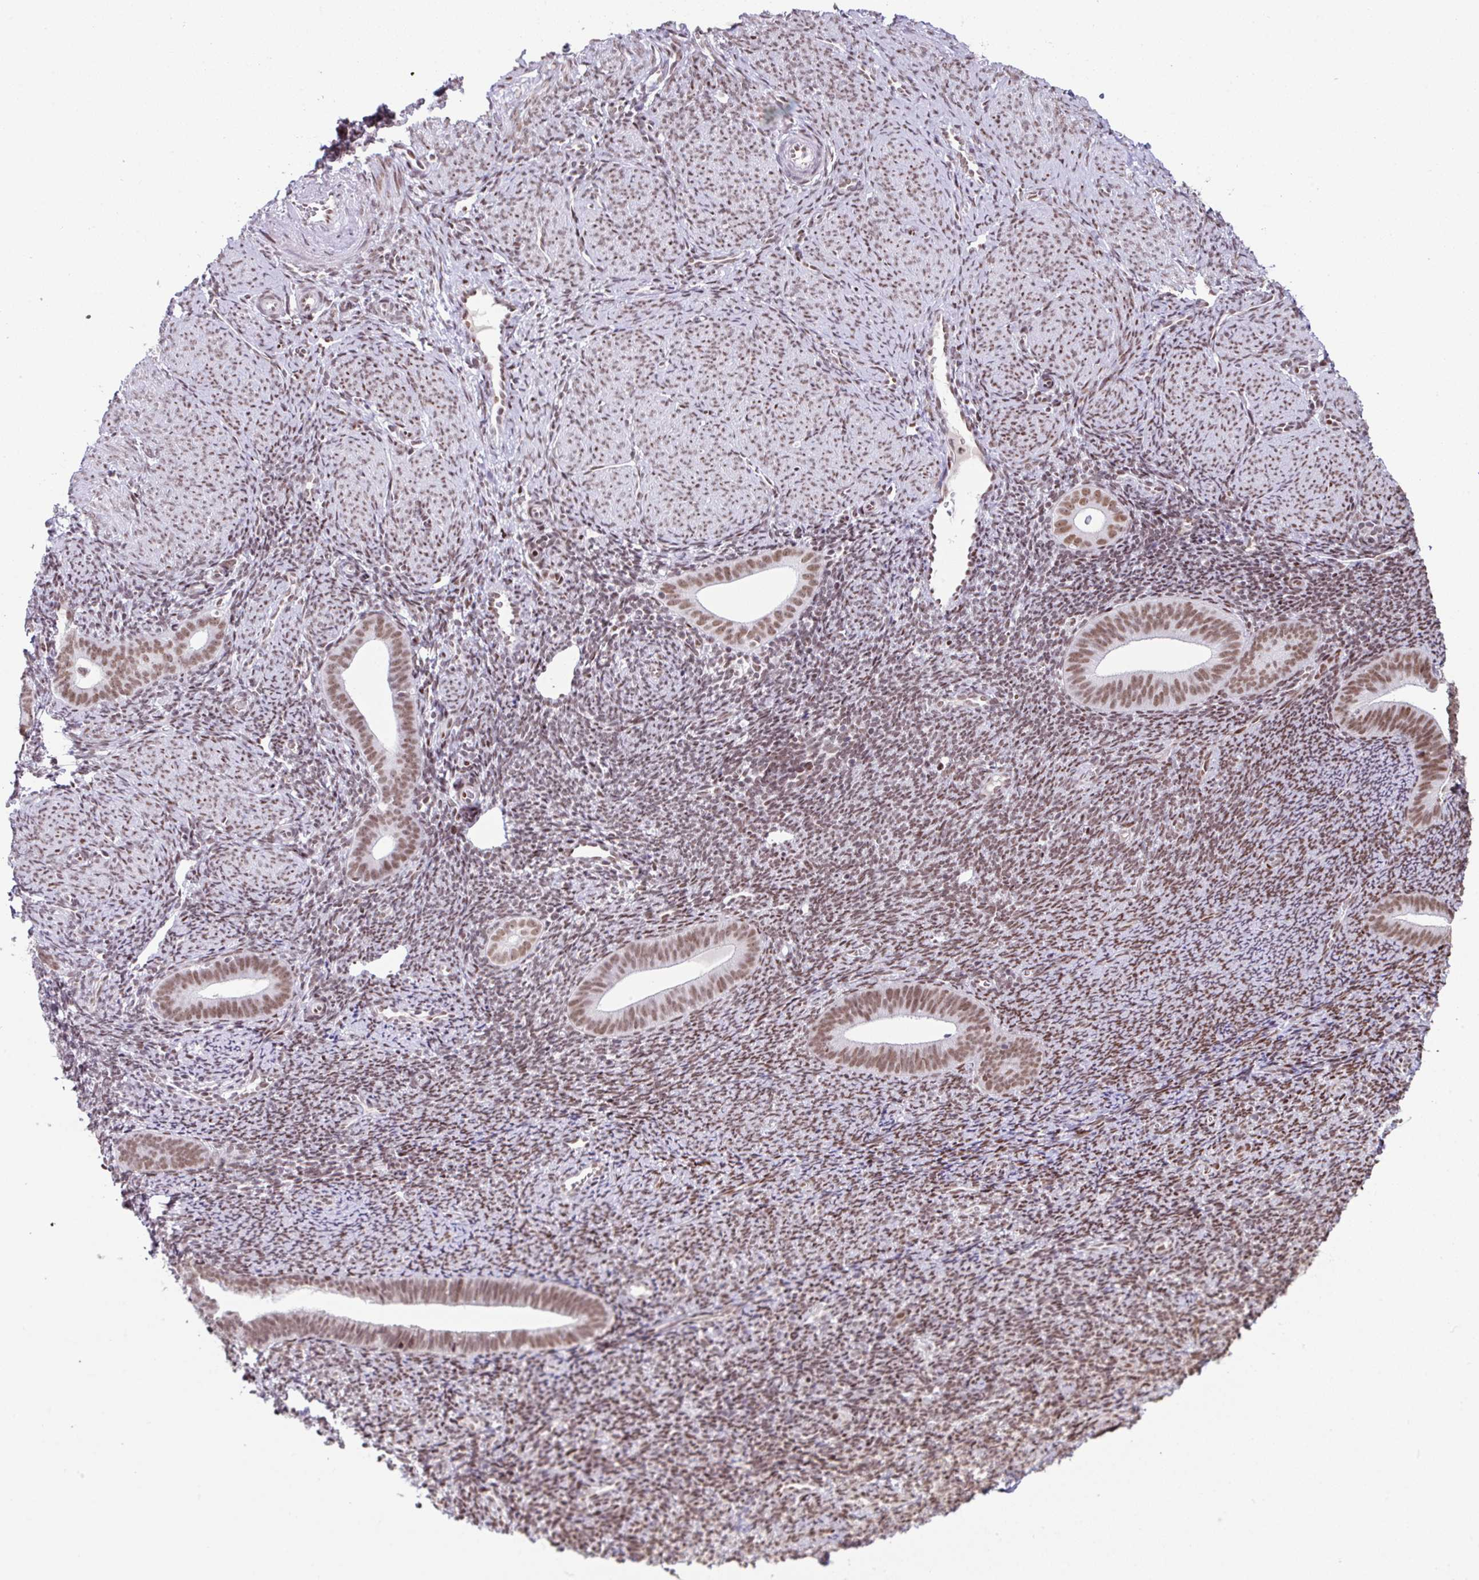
{"staining": {"intensity": "strong", "quantity": ">75%", "location": "nuclear"}, "tissue": "endometrium", "cell_type": "Cells in endometrial stroma", "image_type": "normal", "snomed": [{"axis": "morphology", "description": "Normal tissue, NOS"}, {"axis": "topography", "description": "Endometrium"}], "caption": "The histopathology image demonstrates a brown stain indicating the presence of a protein in the nuclear of cells in endometrial stroma in endometrium.", "gene": "CLP1", "patient": {"sex": "female", "age": 39}}